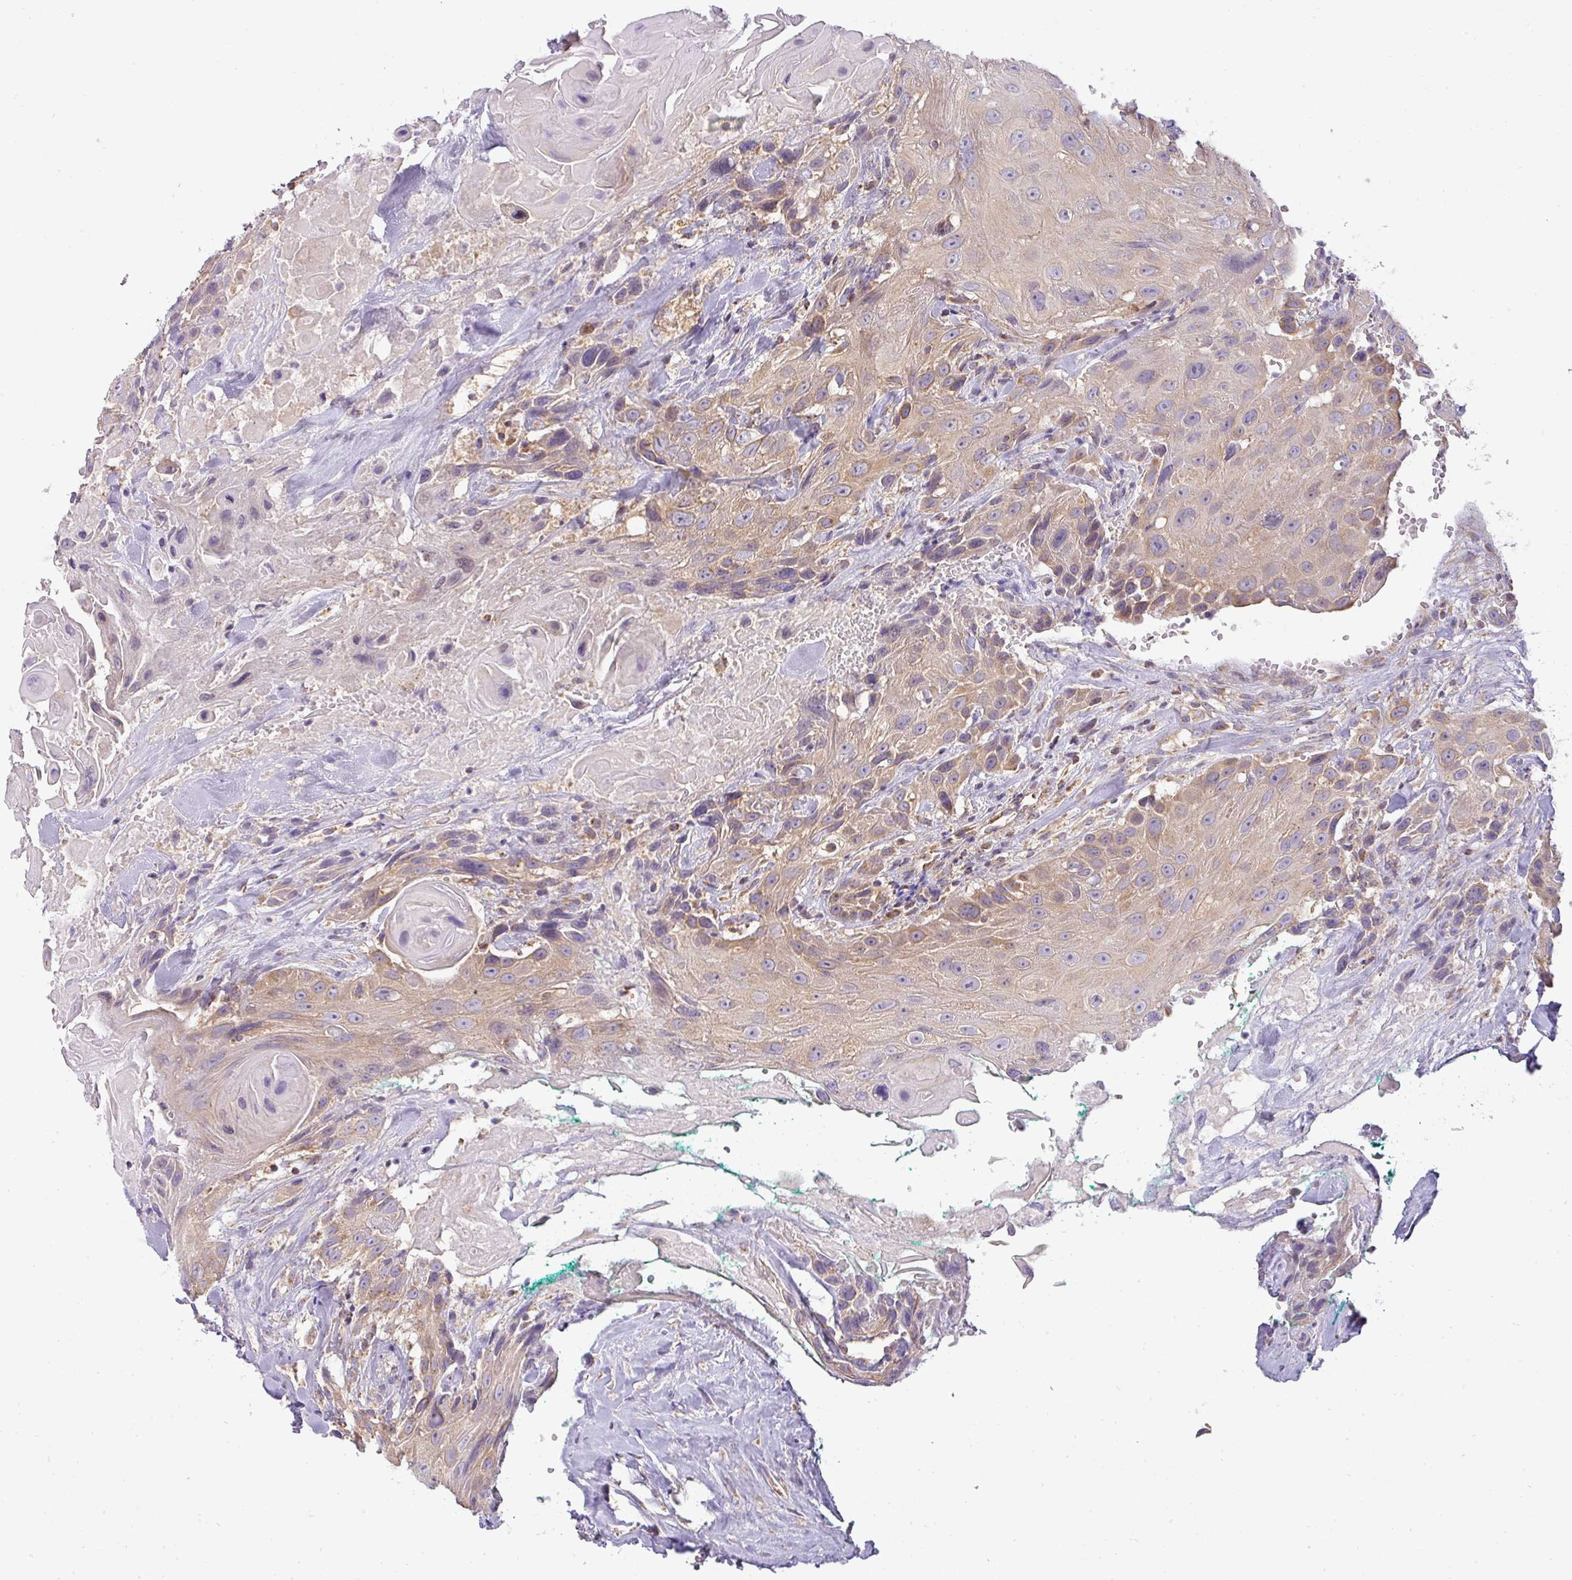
{"staining": {"intensity": "moderate", "quantity": "25%-75%", "location": "cytoplasmic/membranous"}, "tissue": "head and neck cancer", "cell_type": "Tumor cells", "image_type": "cancer", "snomed": [{"axis": "morphology", "description": "Squamous cell carcinoma, NOS"}, {"axis": "topography", "description": "Head-Neck"}], "caption": "The photomicrograph exhibits a brown stain indicating the presence of a protein in the cytoplasmic/membranous of tumor cells in head and neck squamous cell carcinoma.", "gene": "ZNF211", "patient": {"sex": "male", "age": 81}}